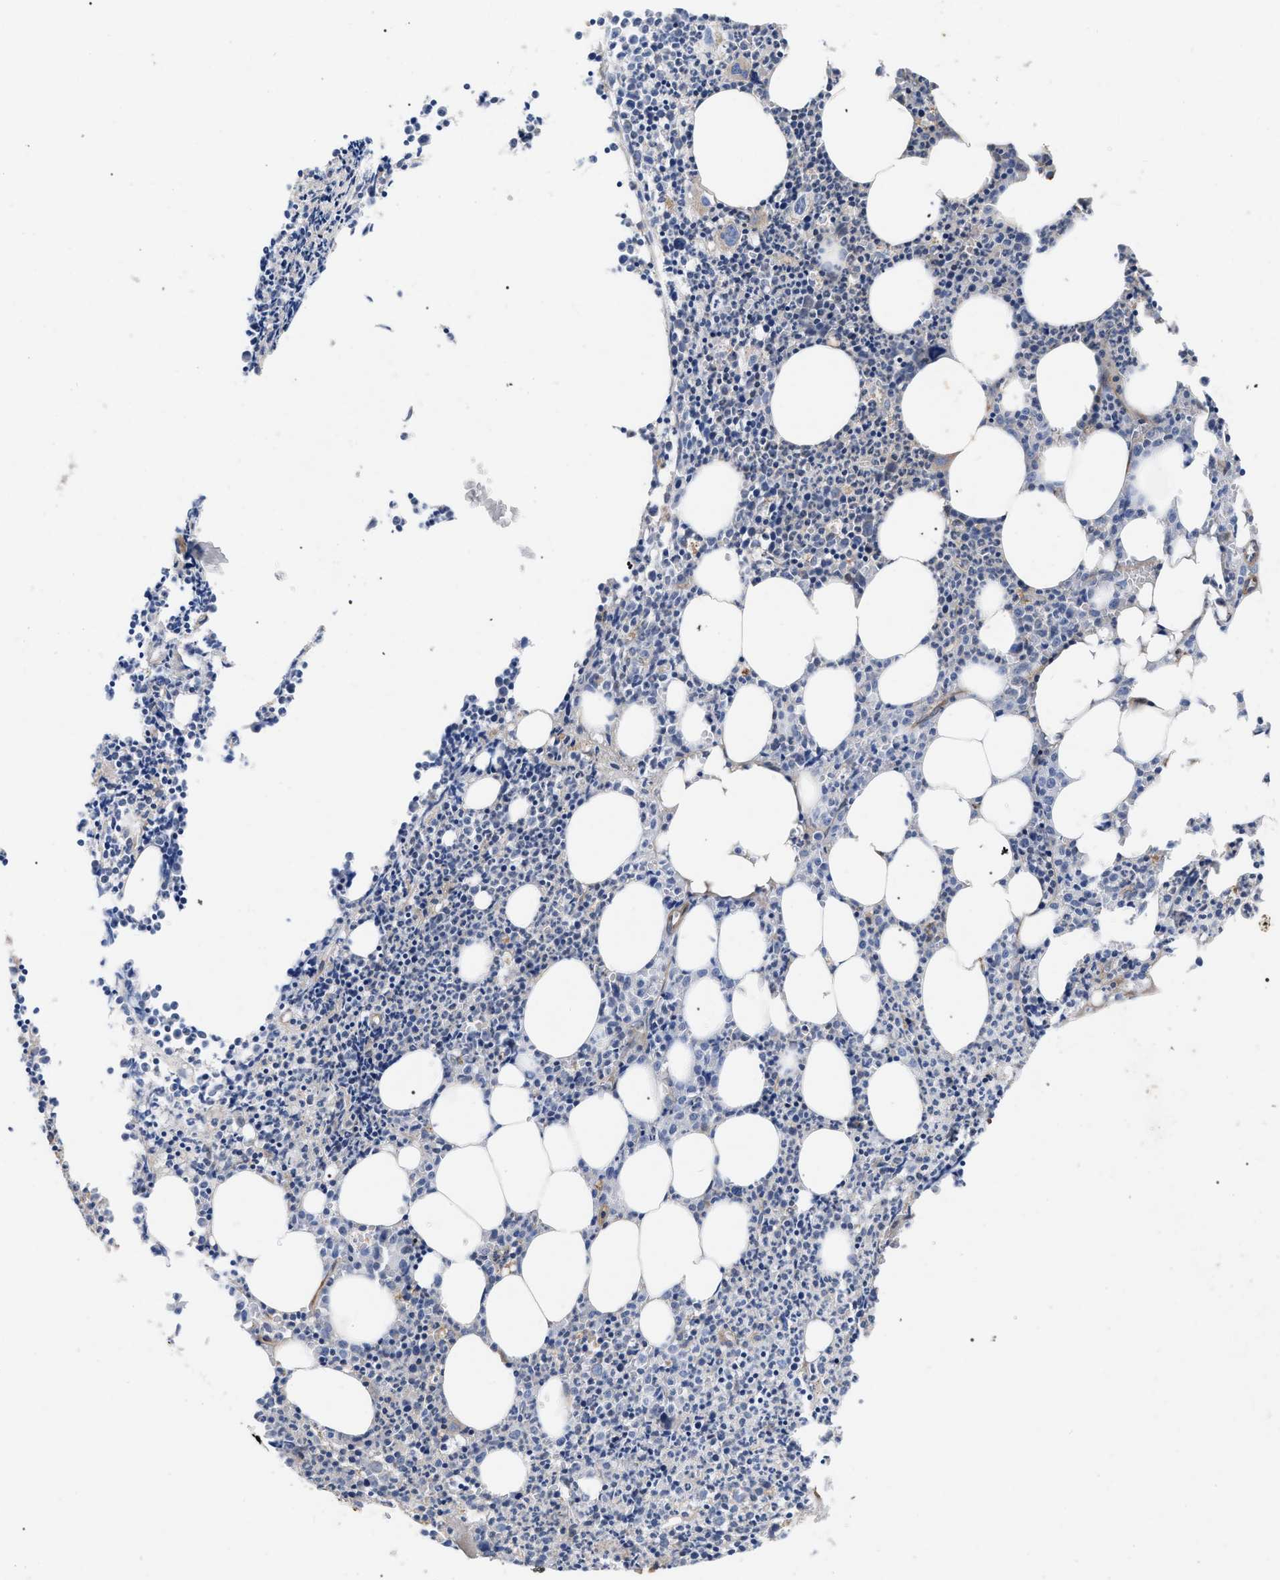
{"staining": {"intensity": "moderate", "quantity": "<25%", "location": "cytoplasmic/membranous"}, "tissue": "bone marrow", "cell_type": "Hematopoietic cells", "image_type": "normal", "snomed": [{"axis": "morphology", "description": "Normal tissue, NOS"}, {"axis": "morphology", "description": "Inflammation, NOS"}, {"axis": "topography", "description": "Bone marrow"}], "caption": "Immunohistochemical staining of benign human bone marrow demonstrates low levels of moderate cytoplasmic/membranous positivity in approximately <25% of hematopoietic cells. (IHC, brightfield microscopy, high magnification).", "gene": "FAM171A2", "patient": {"sex": "female", "age": 53}}